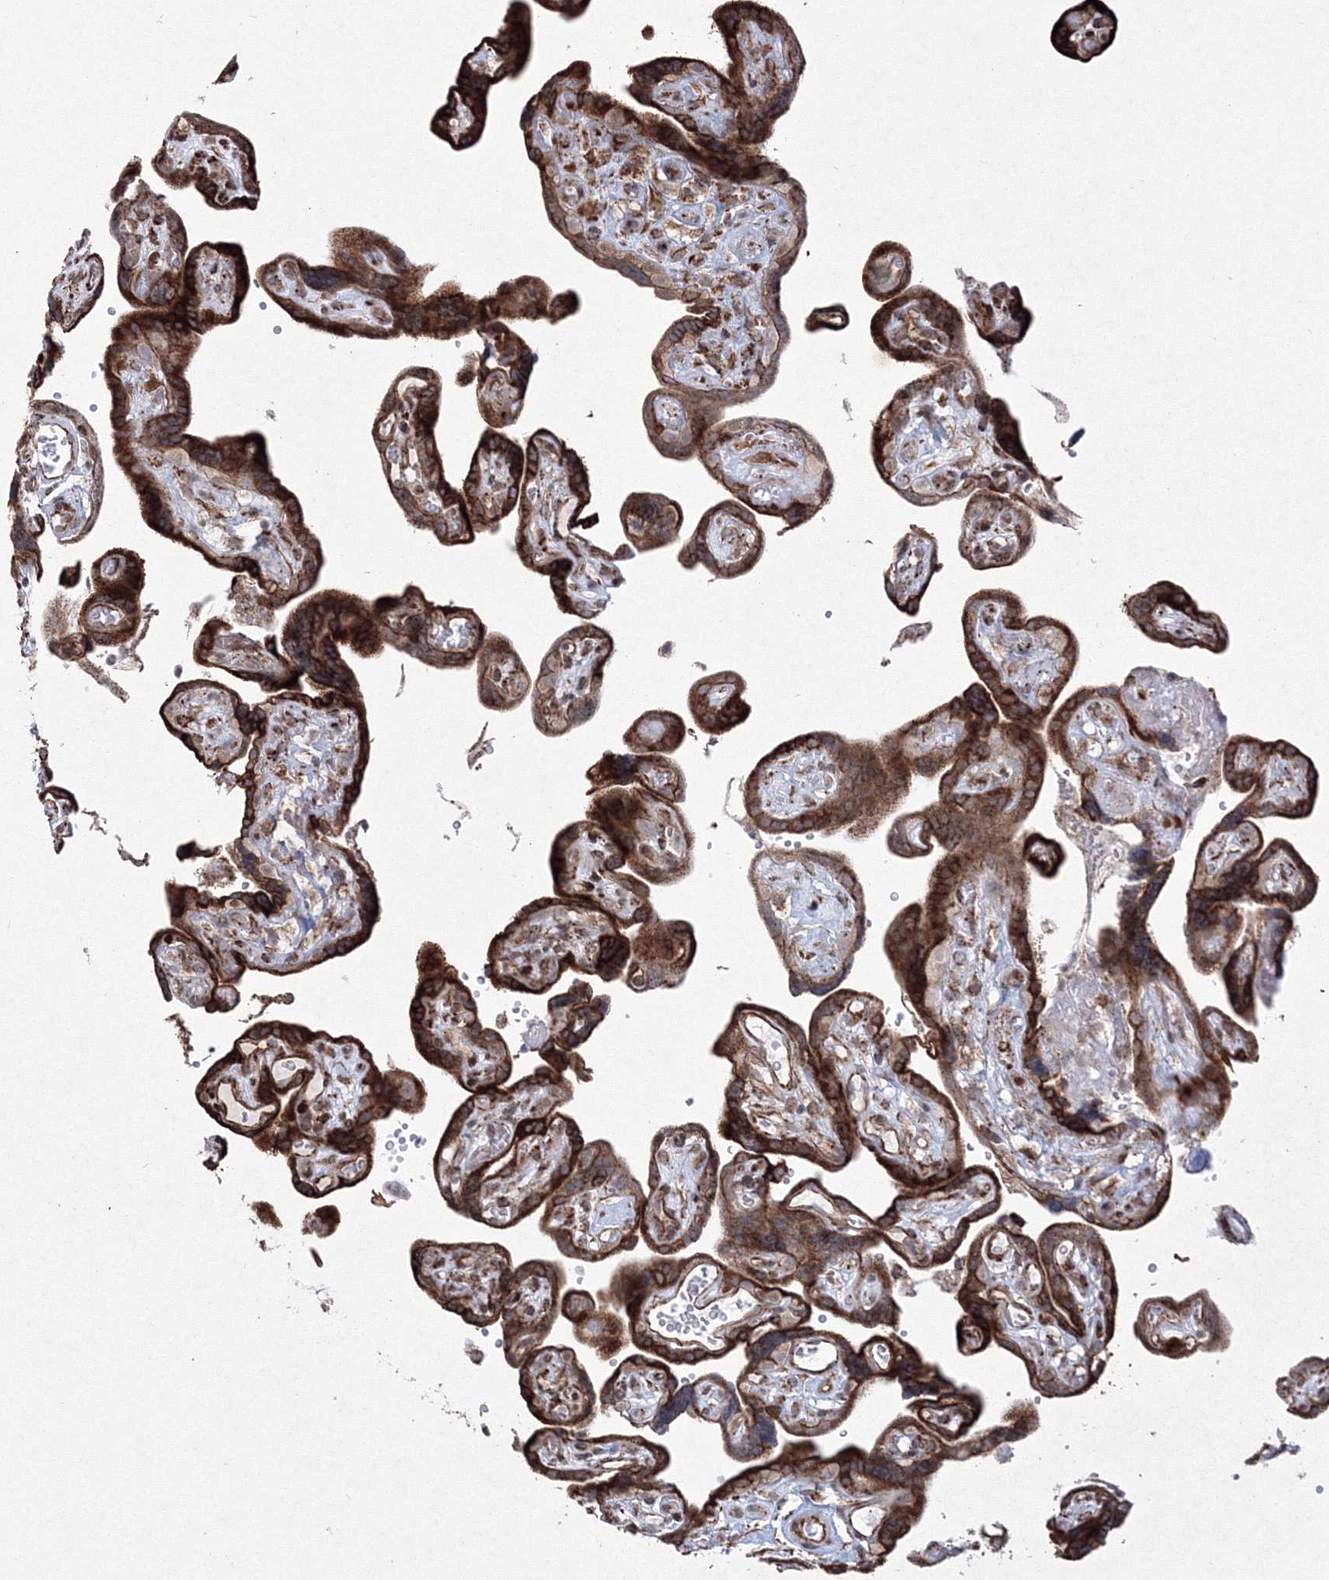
{"staining": {"intensity": "moderate", "quantity": ">75%", "location": "cytoplasmic/membranous"}, "tissue": "placenta", "cell_type": "Decidual cells", "image_type": "normal", "snomed": [{"axis": "morphology", "description": "Normal tissue, NOS"}, {"axis": "topography", "description": "Placenta"}], "caption": "IHC staining of normal placenta, which demonstrates medium levels of moderate cytoplasmic/membranous positivity in approximately >75% of decidual cells indicating moderate cytoplasmic/membranous protein staining. The staining was performed using DAB (brown) for protein detection and nuclei were counterstained in hematoxylin (blue).", "gene": "EFCAB12", "patient": {"sex": "female", "age": 30}}